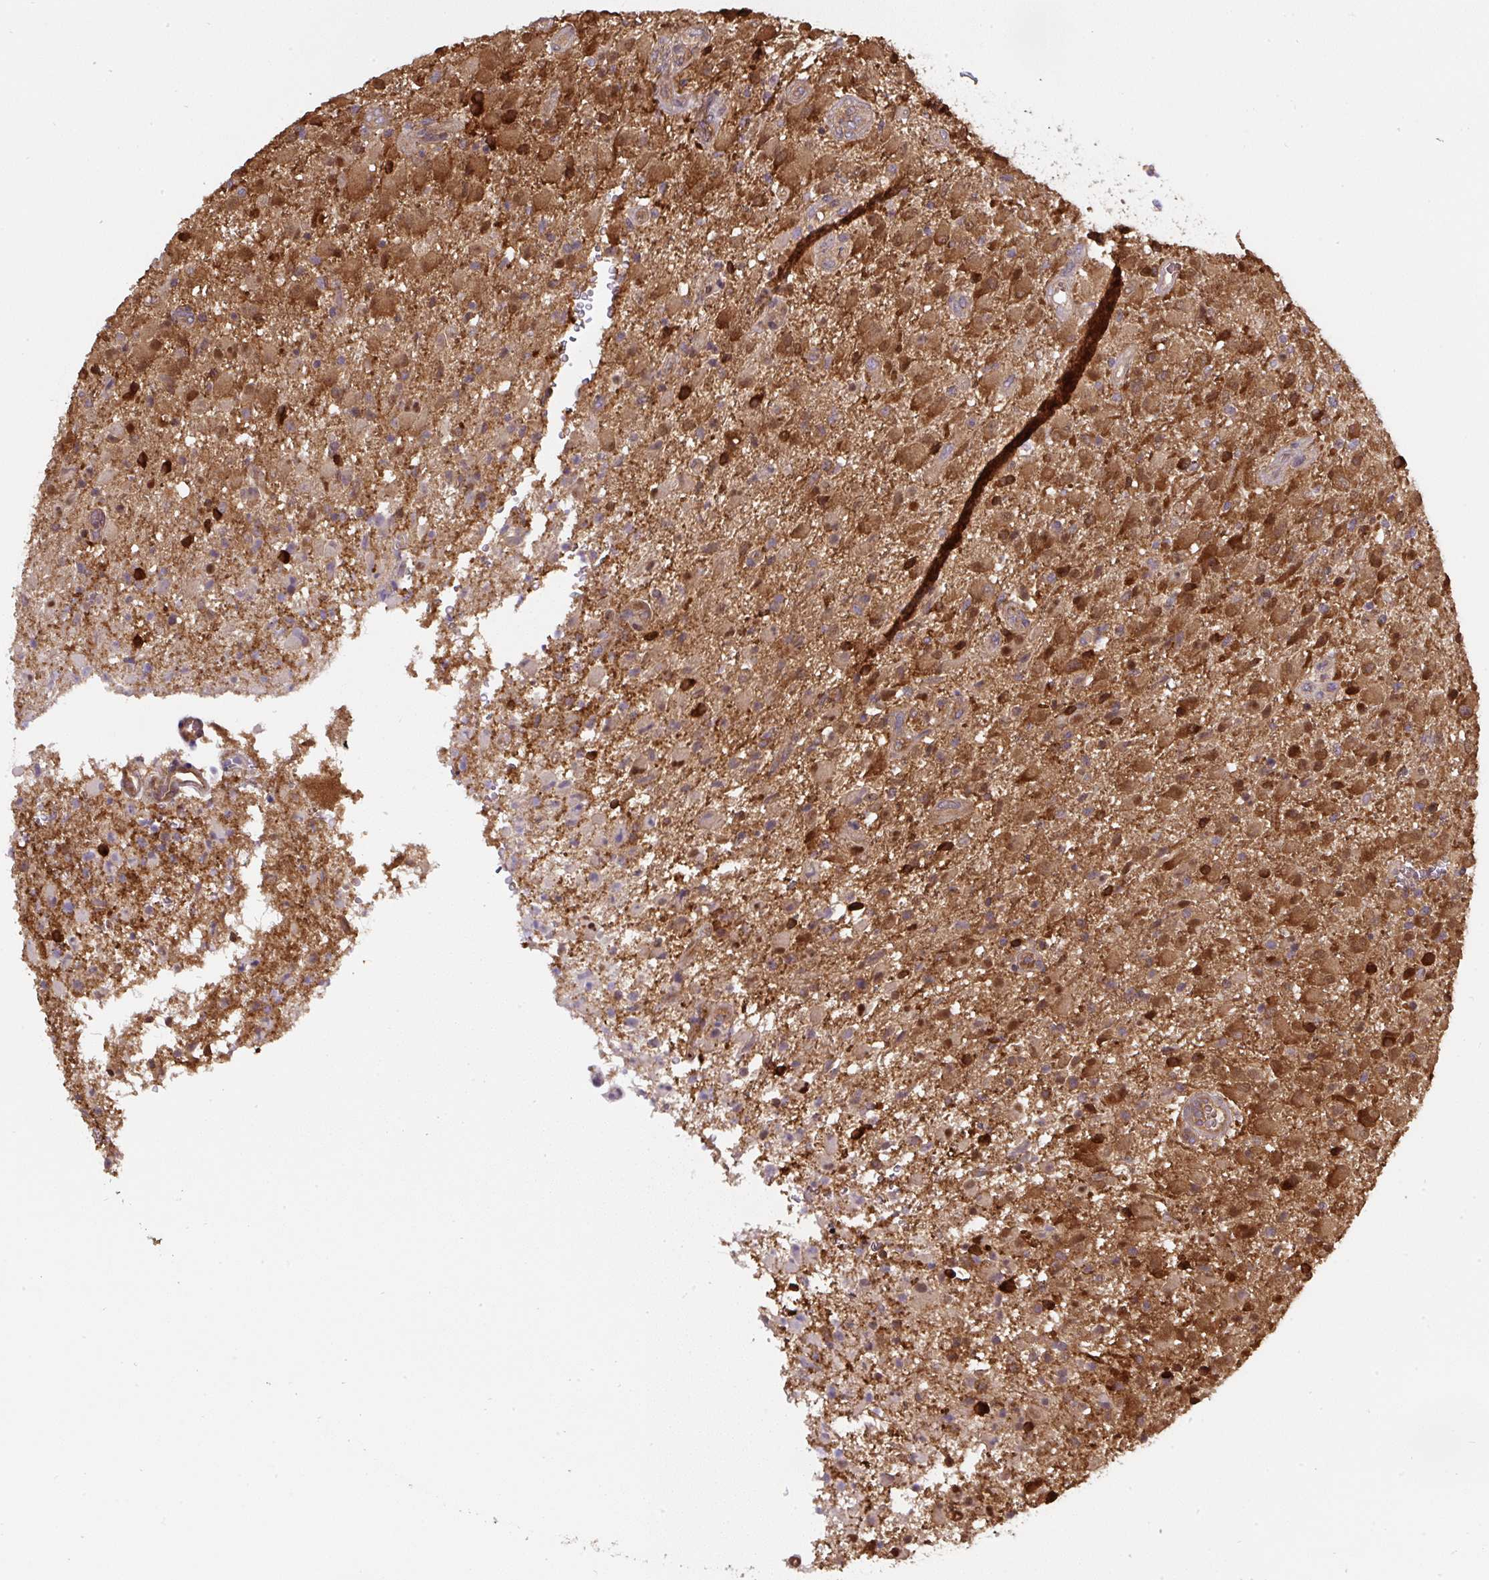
{"staining": {"intensity": "moderate", "quantity": ">75%", "location": "cytoplasmic/membranous"}, "tissue": "glioma", "cell_type": "Tumor cells", "image_type": "cancer", "snomed": [{"axis": "morphology", "description": "Glioma, malignant, Low grade"}, {"axis": "topography", "description": "Brain"}], "caption": "Immunohistochemistry (DAB) staining of human glioma reveals moderate cytoplasmic/membranous protein expression in approximately >75% of tumor cells.", "gene": "ST13", "patient": {"sex": "male", "age": 65}}